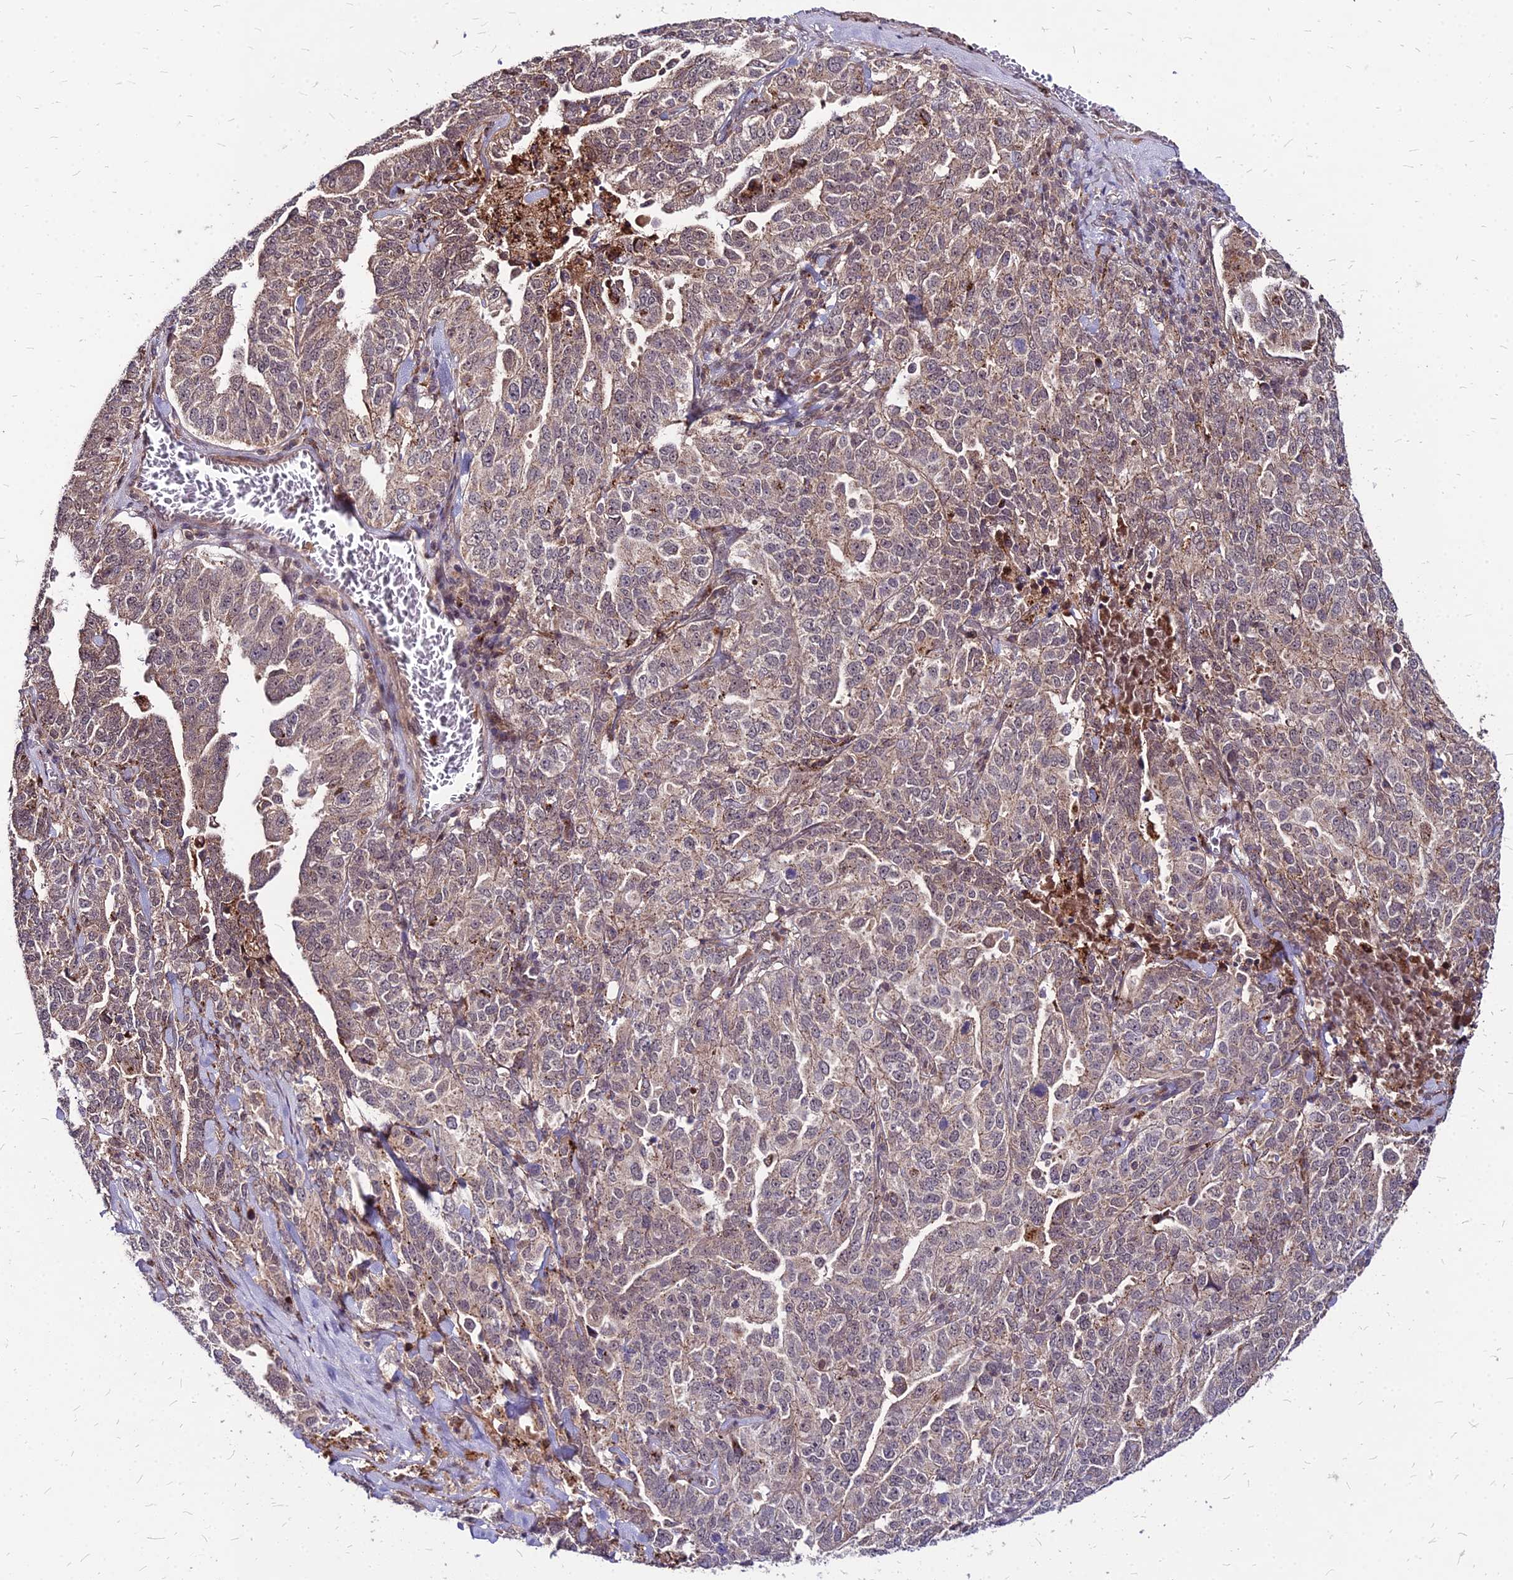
{"staining": {"intensity": "weak", "quantity": ">75%", "location": "cytoplasmic/membranous,nuclear"}, "tissue": "ovarian cancer", "cell_type": "Tumor cells", "image_type": "cancer", "snomed": [{"axis": "morphology", "description": "Carcinoma, endometroid"}, {"axis": "topography", "description": "Ovary"}], "caption": "Immunohistochemical staining of human ovarian endometroid carcinoma shows low levels of weak cytoplasmic/membranous and nuclear staining in approximately >75% of tumor cells.", "gene": "APBA3", "patient": {"sex": "female", "age": 62}}